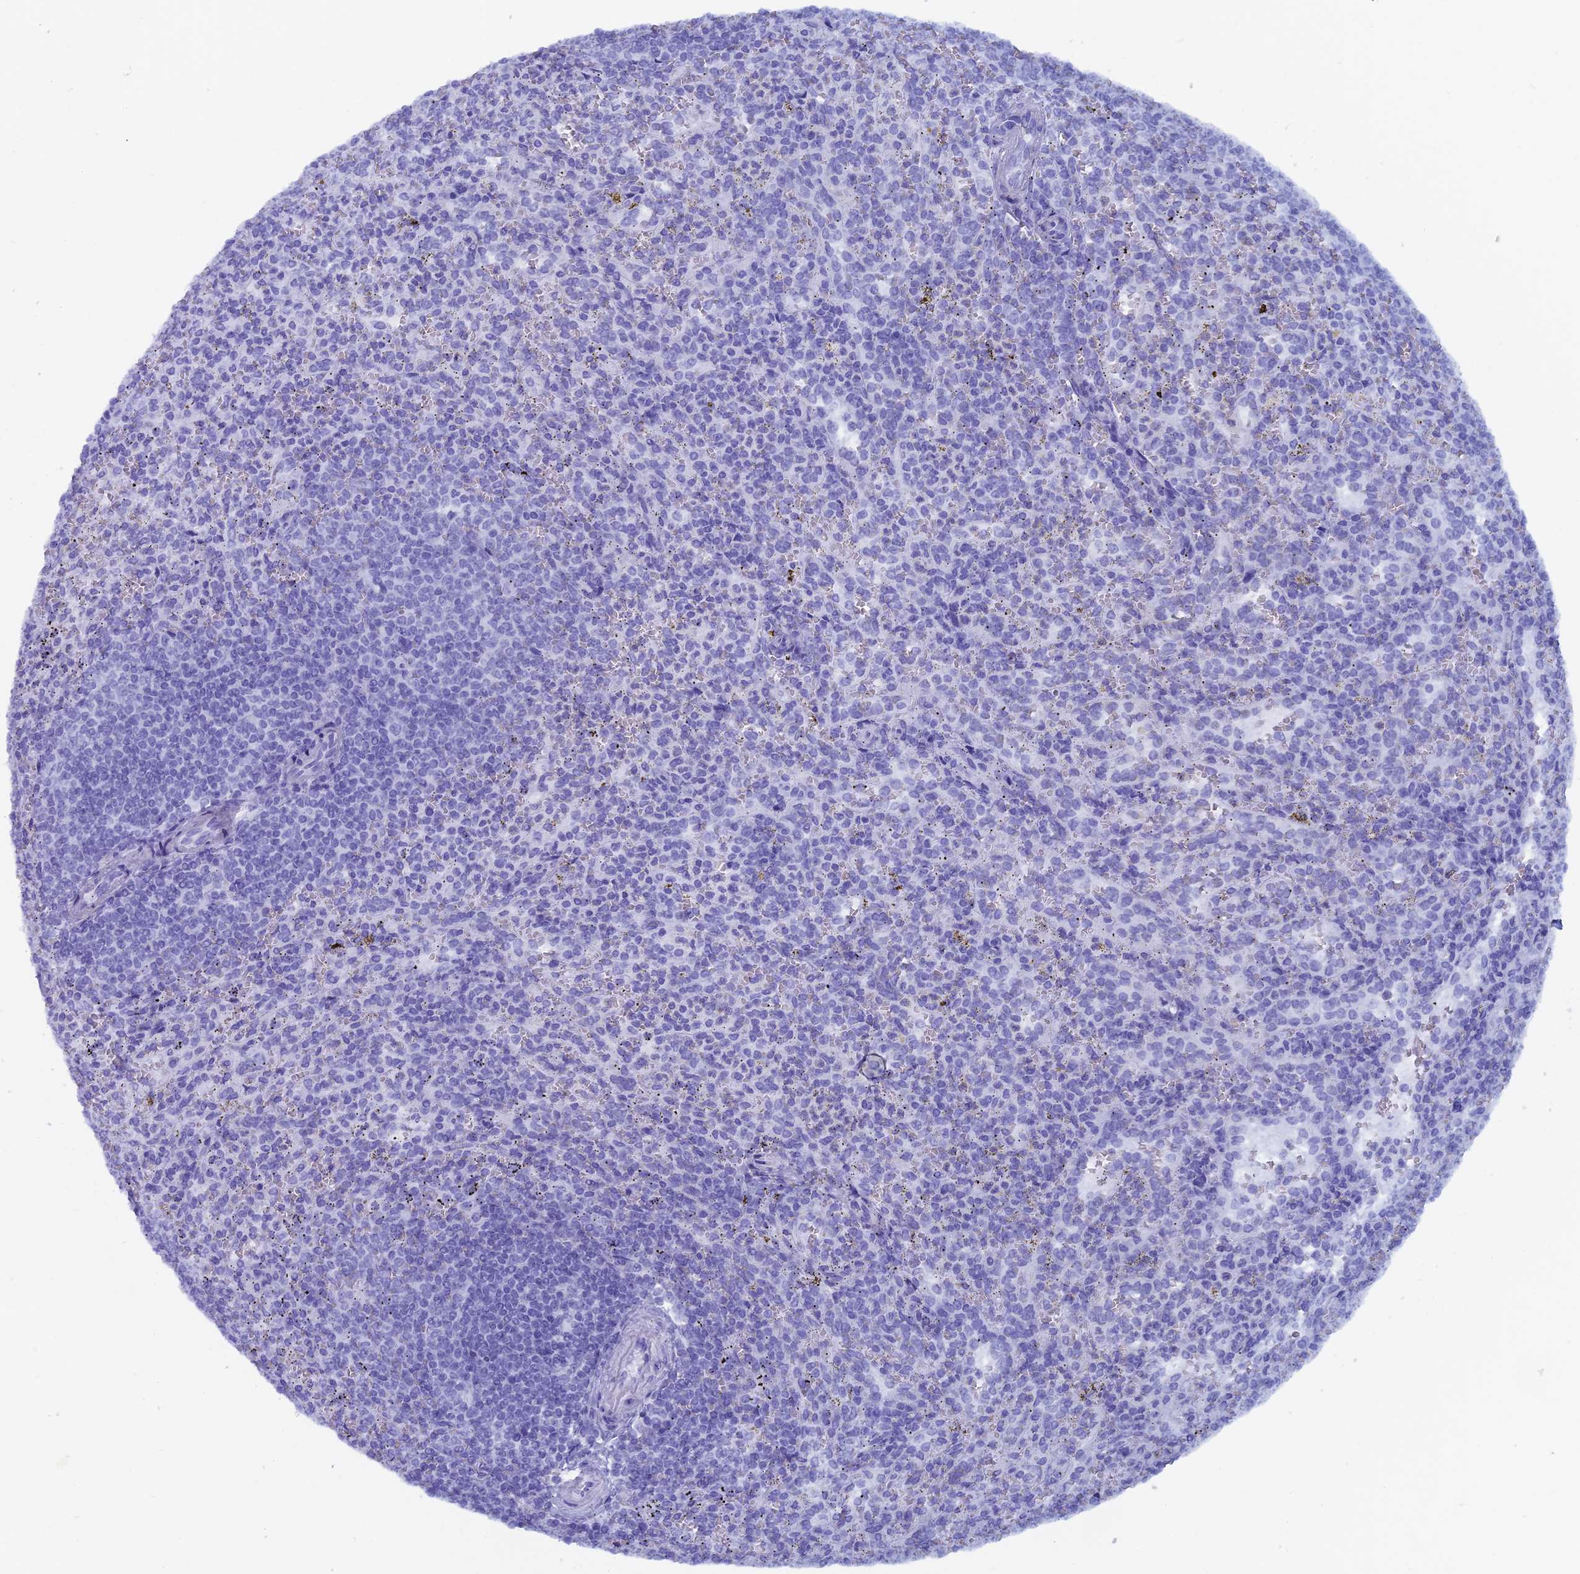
{"staining": {"intensity": "negative", "quantity": "none", "location": "none"}, "tissue": "spleen", "cell_type": "Cells in red pulp", "image_type": "normal", "snomed": [{"axis": "morphology", "description": "Normal tissue, NOS"}, {"axis": "topography", "description": "Spleen"}], "caption": "This is an immunohistochemistry histopathology image of benign spleen. There is no staining in cells in red pulp.", "gene": "CAPS", "patient": {"sex": "female", "age": 21}}